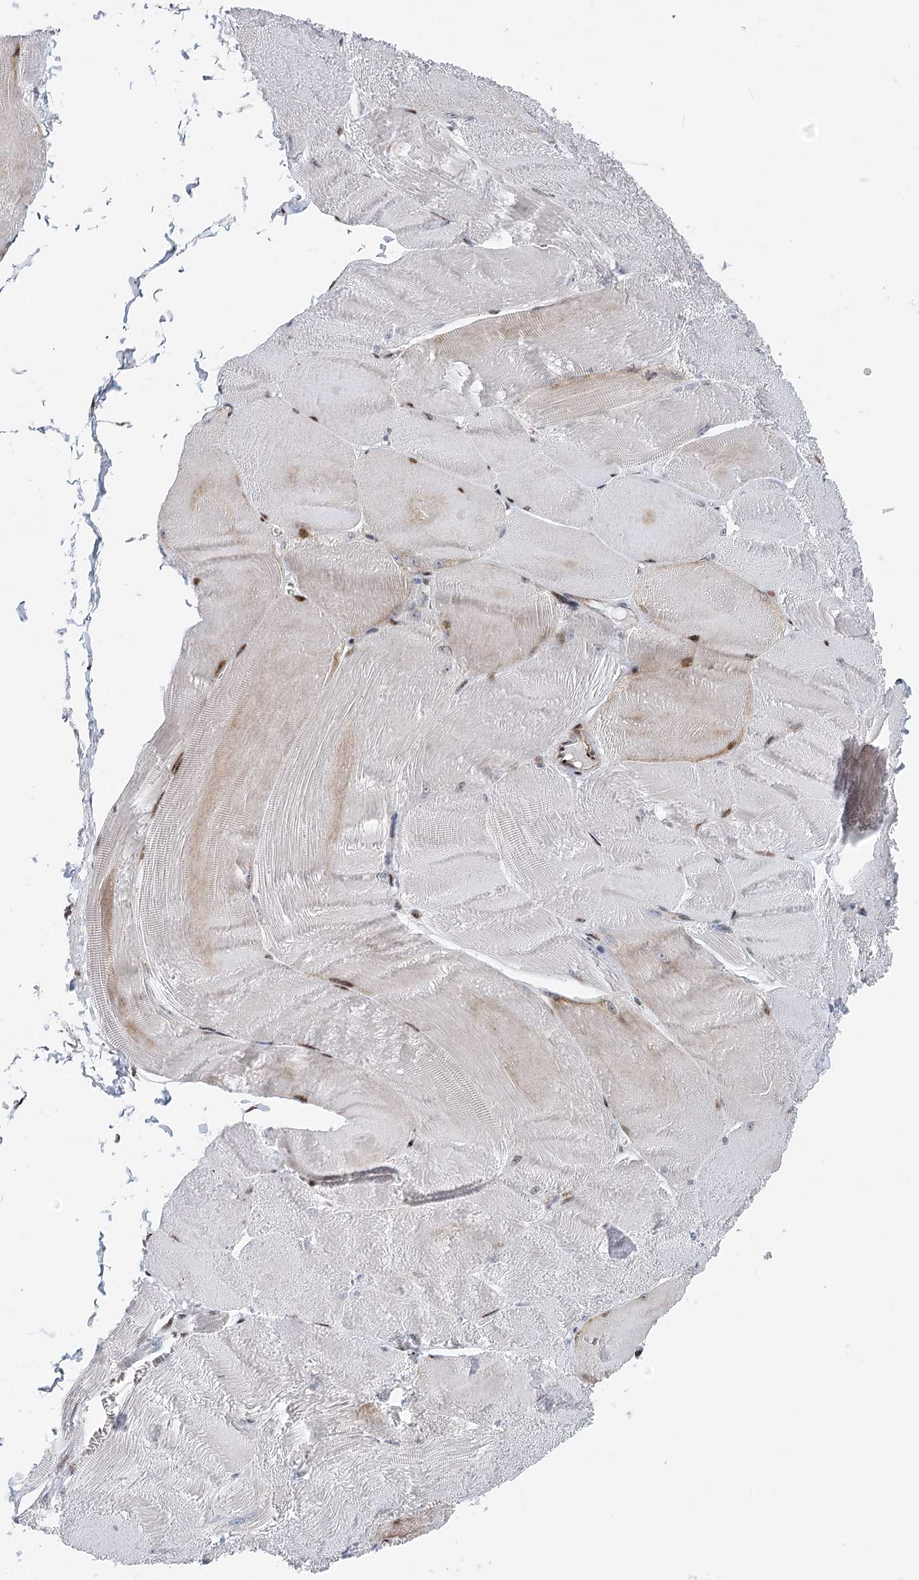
{"staining": {"intensity": "moderate", "quantity": ">75%", "location": "nuclear"}, "tissue": "skeletal muscle", "cell_type": "Myocytes", "image_type": "normal", "snomed": [{"axis": "morphology", "description": "Normal tissue, NOS"}, {"axis": "morphology", "description": "Basal cell carcinoma"}, {"axis": "topography", "description": "Skeletal muscle"}], "caption": "About >75% of myocytes in normal skeletal muscle show moderate nuclear protein expression as visualized by brown immunohistochemical staining.", "gene": "CAMTA1", "patient": {"sex": "female", "age": 64}}